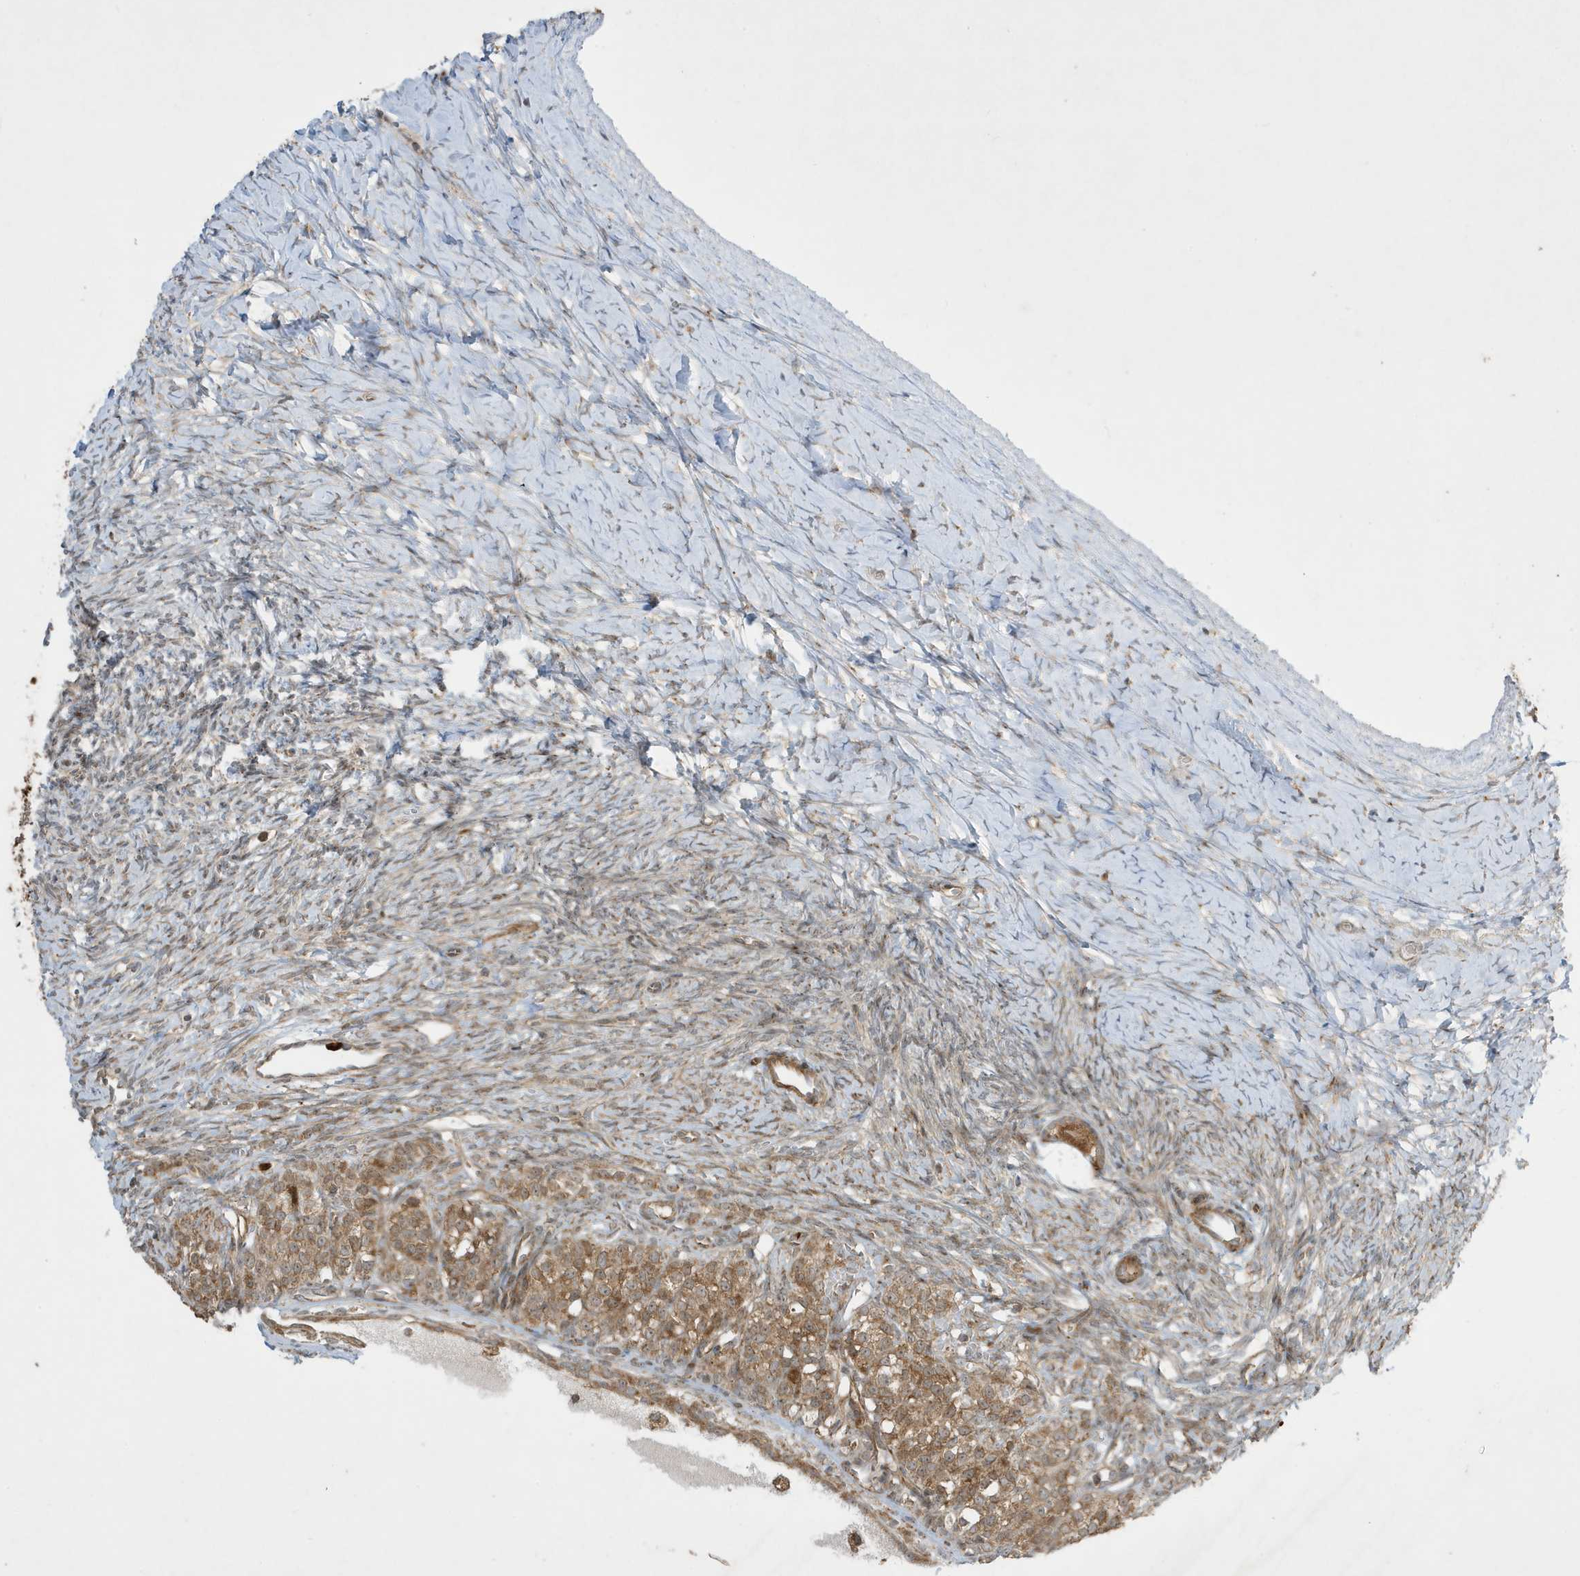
{"staining": {"intensity": "moderate", "quantity": ">75%", "location": "cytoplasmic/membranous"}, "tissue": "ovary", "cell_type": "Follicle cells", "image_type": "normal", "snomed": [{"axis": "morphology", "description": "Normal tissue, NOS"}, {"axis": "morphology", "description": "Developmental malformation"}, {"axis": "topography", "description": "Ovary"}], "caption": "Immunohistochemistry micrograph of normal ovary: ovary stained using immunohistochemistry shows medium levels of moderate protein expression localized specifically in the cytoplasmic/membranous of follicle cells, appearing as a cytoplasmic/membranous brown color.", "gene": "IFT57", "patient": {"sex": "female", "age": 39}}